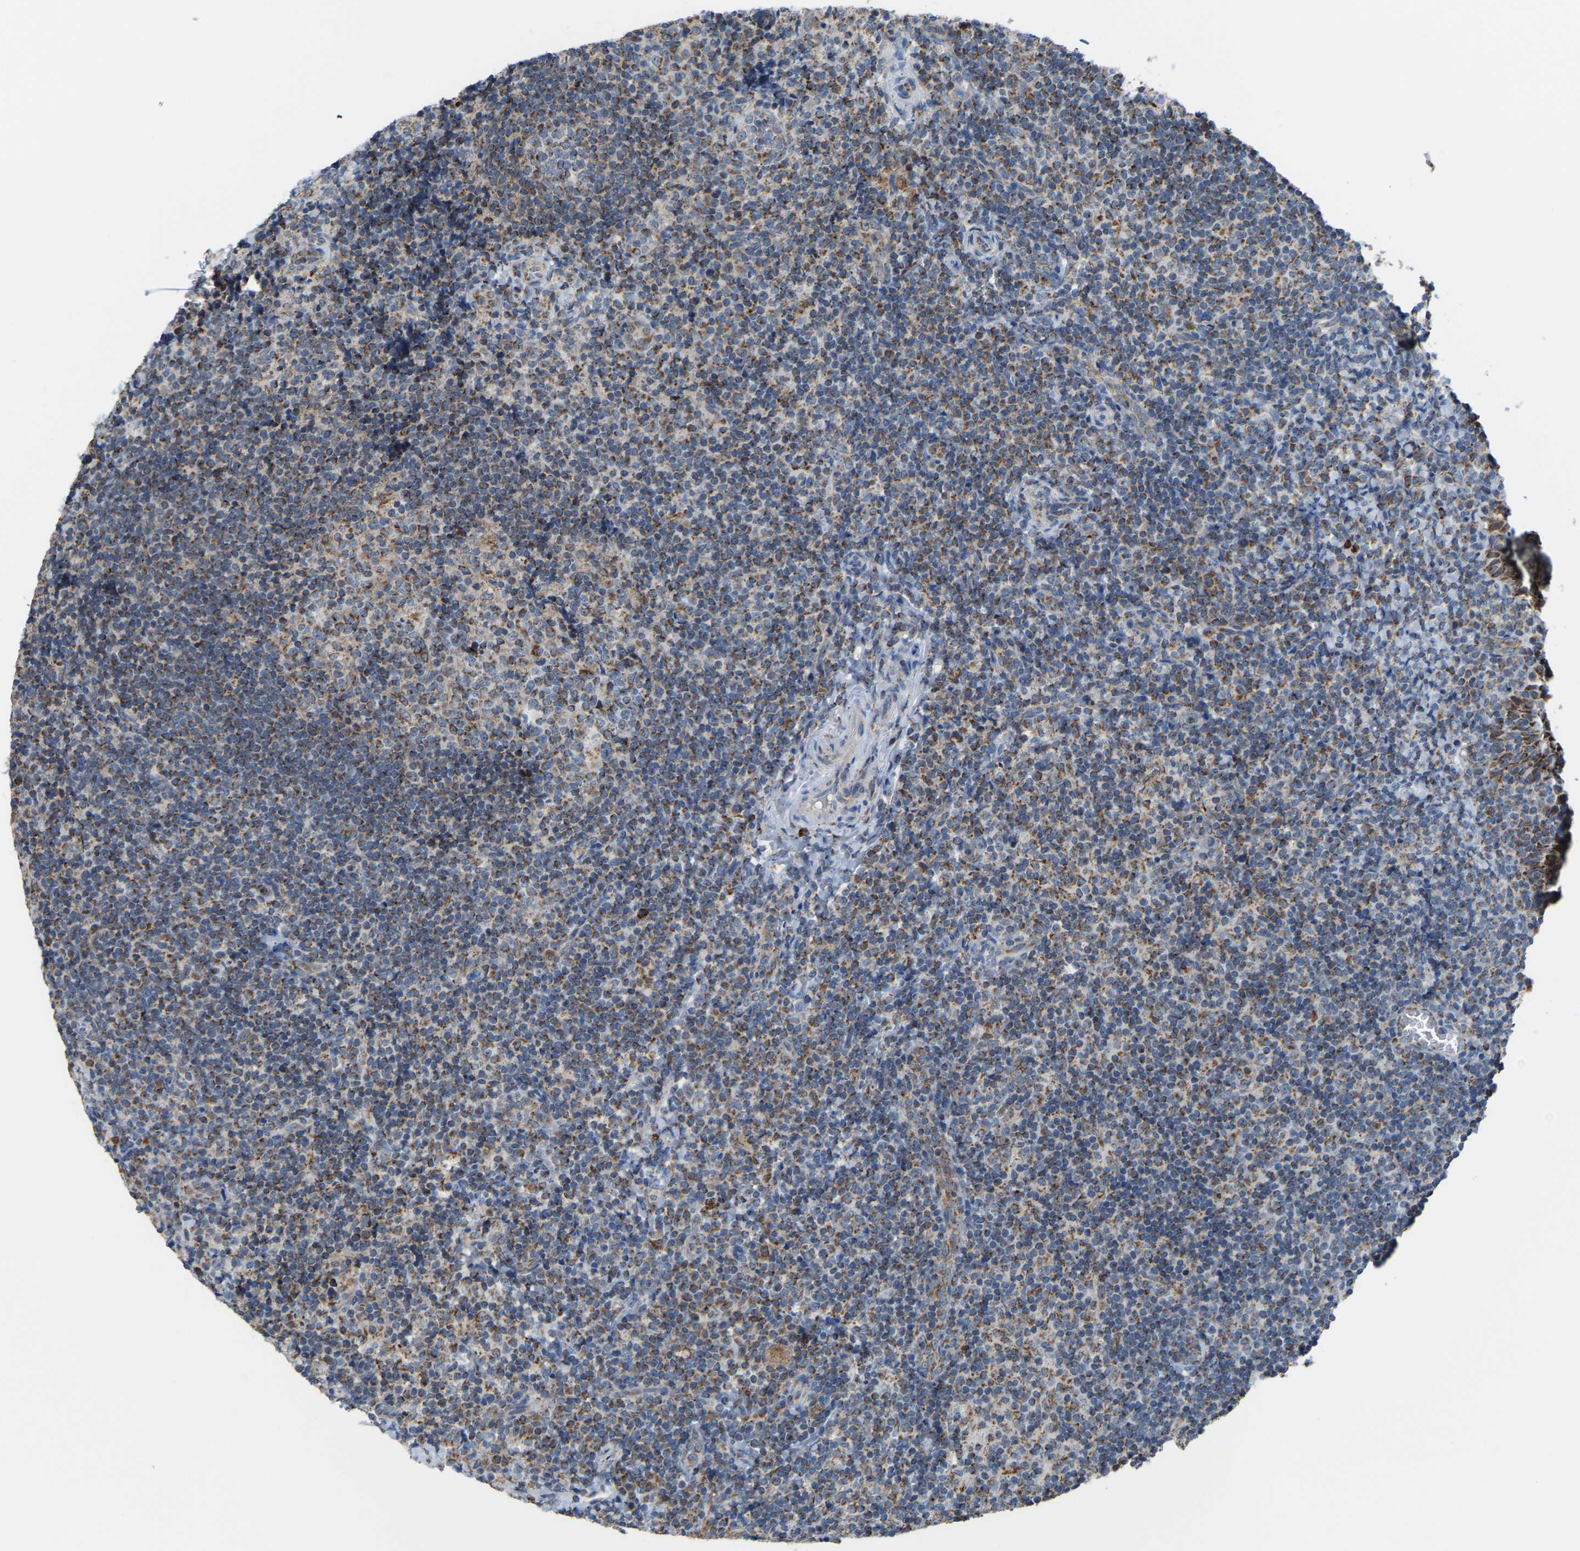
{"staining": {"intensity": "moderate", "quantity": "<25%", "location": "cytoplasmic/membranous"}, "tissue": "tonsil", "cell_type": "Germinal center cells", "image_type": "normal", "snomed": [{"axis": "morphology", "description": "Normal tissue, NOS"}, {"axis": "topography", "description": "Tonsil"}], "caption": "There is low levels of moderate cytoplasmic/membranous staining in germinal center cells of normal tonsil, as demonstrated by immunohistochemical staining (brown color).", "gene": "CANT1", "patient": {"sex": "male", "age": 37}}